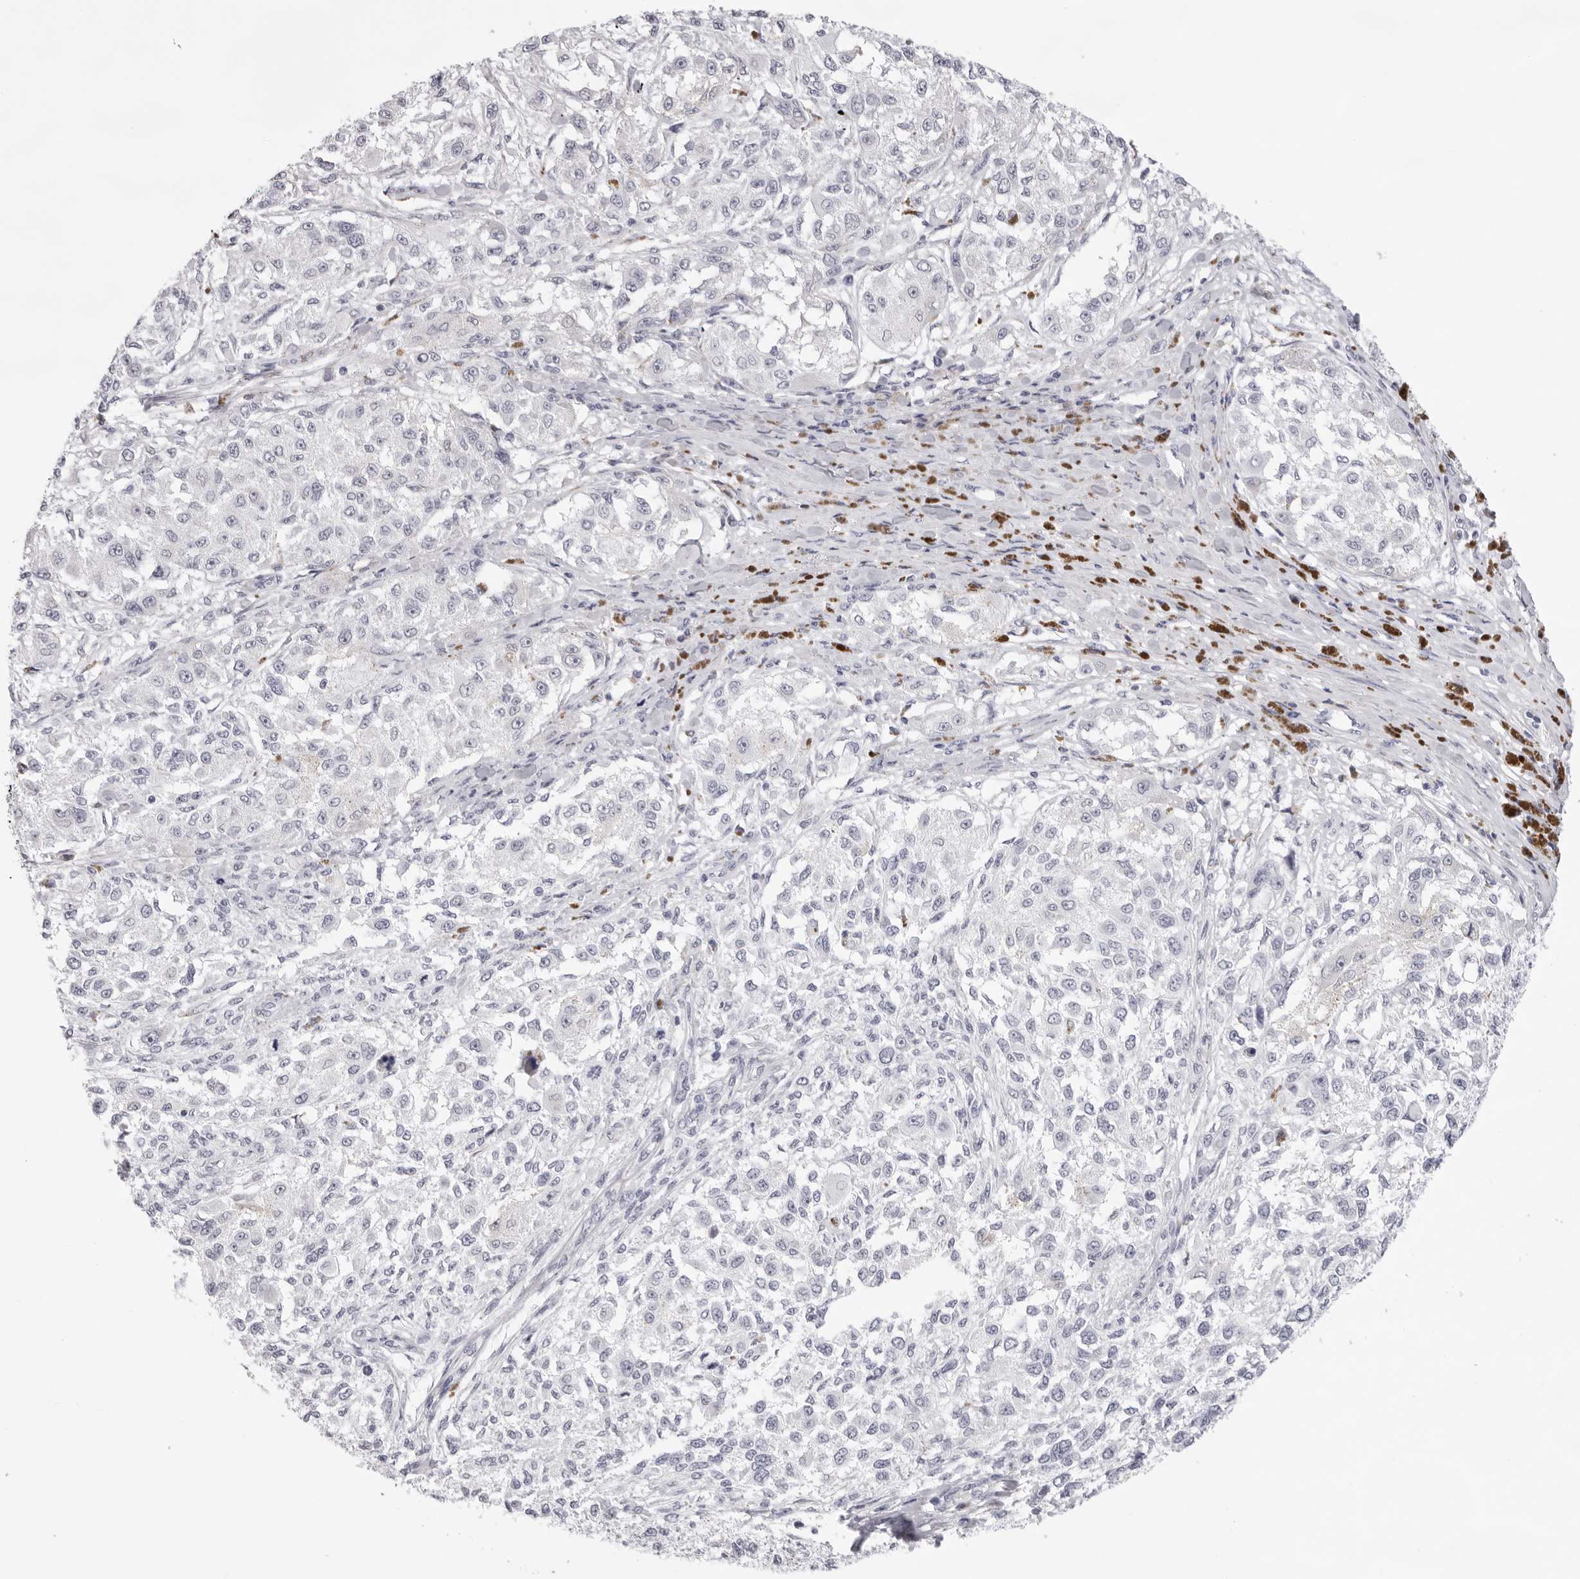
{"staining": {"intensity": "negative", "quantity": "none", "location": "none"}, "tissue": "melanoma", "cell_type": "Tumor cells", "image_type": "cancer", "snomed": [{"axis": "morphology", "description": "Necrosis, NOS"}, {"axis": "morphology", "description": "Malignant melanoma, NOS"}, {"axis": "topography", "description": "Skin"}], "caption": "This is an immunohistochemistry (IHC) photomicrograph of malignant melanoma. There is no expression in tumor cells.", "gene": "SMIM2", "patient": {"sex": "female", "age": 87}}